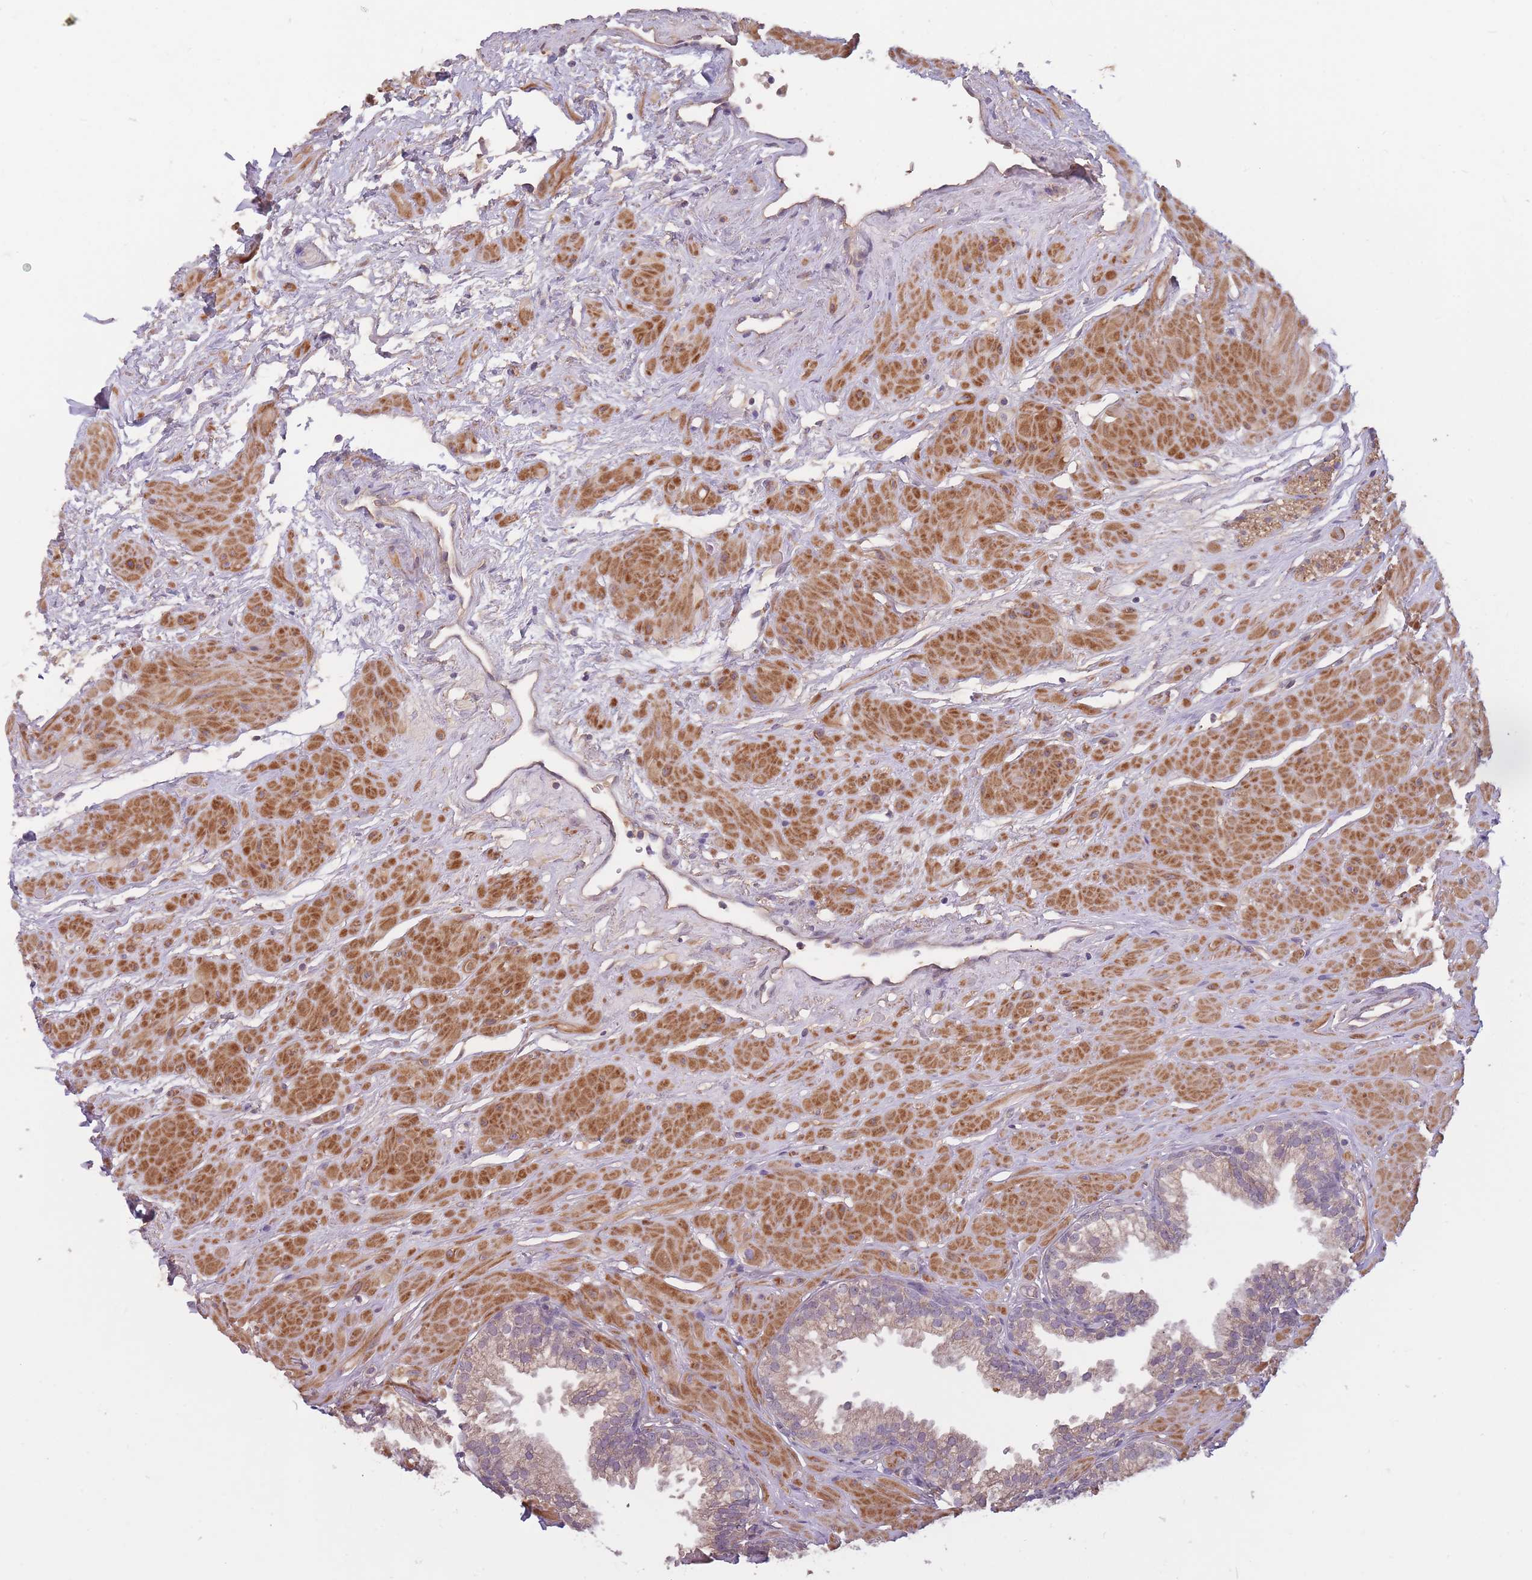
{"staining": {"intensity": "weak", "quantity": "<25%", "location": "cytoplasmic/membranous"}, "tissue": "prostate", "cell_type": "Glandular cells", "image_type": "normal", "snomed": [{"axis": "morphology", "description": "Normal tissue, NOS"}, {"axis": "topography", "description": "Prostate"}, {"axis": "topography", "description": "Peripheral nerve tissue"}], "caption": "This is an IHC photomicrograph of benign human prostate. There is no positivity in glandular cells.", "gene": "KIAA1755", "patient": {"sex": "male", "age": 55}}